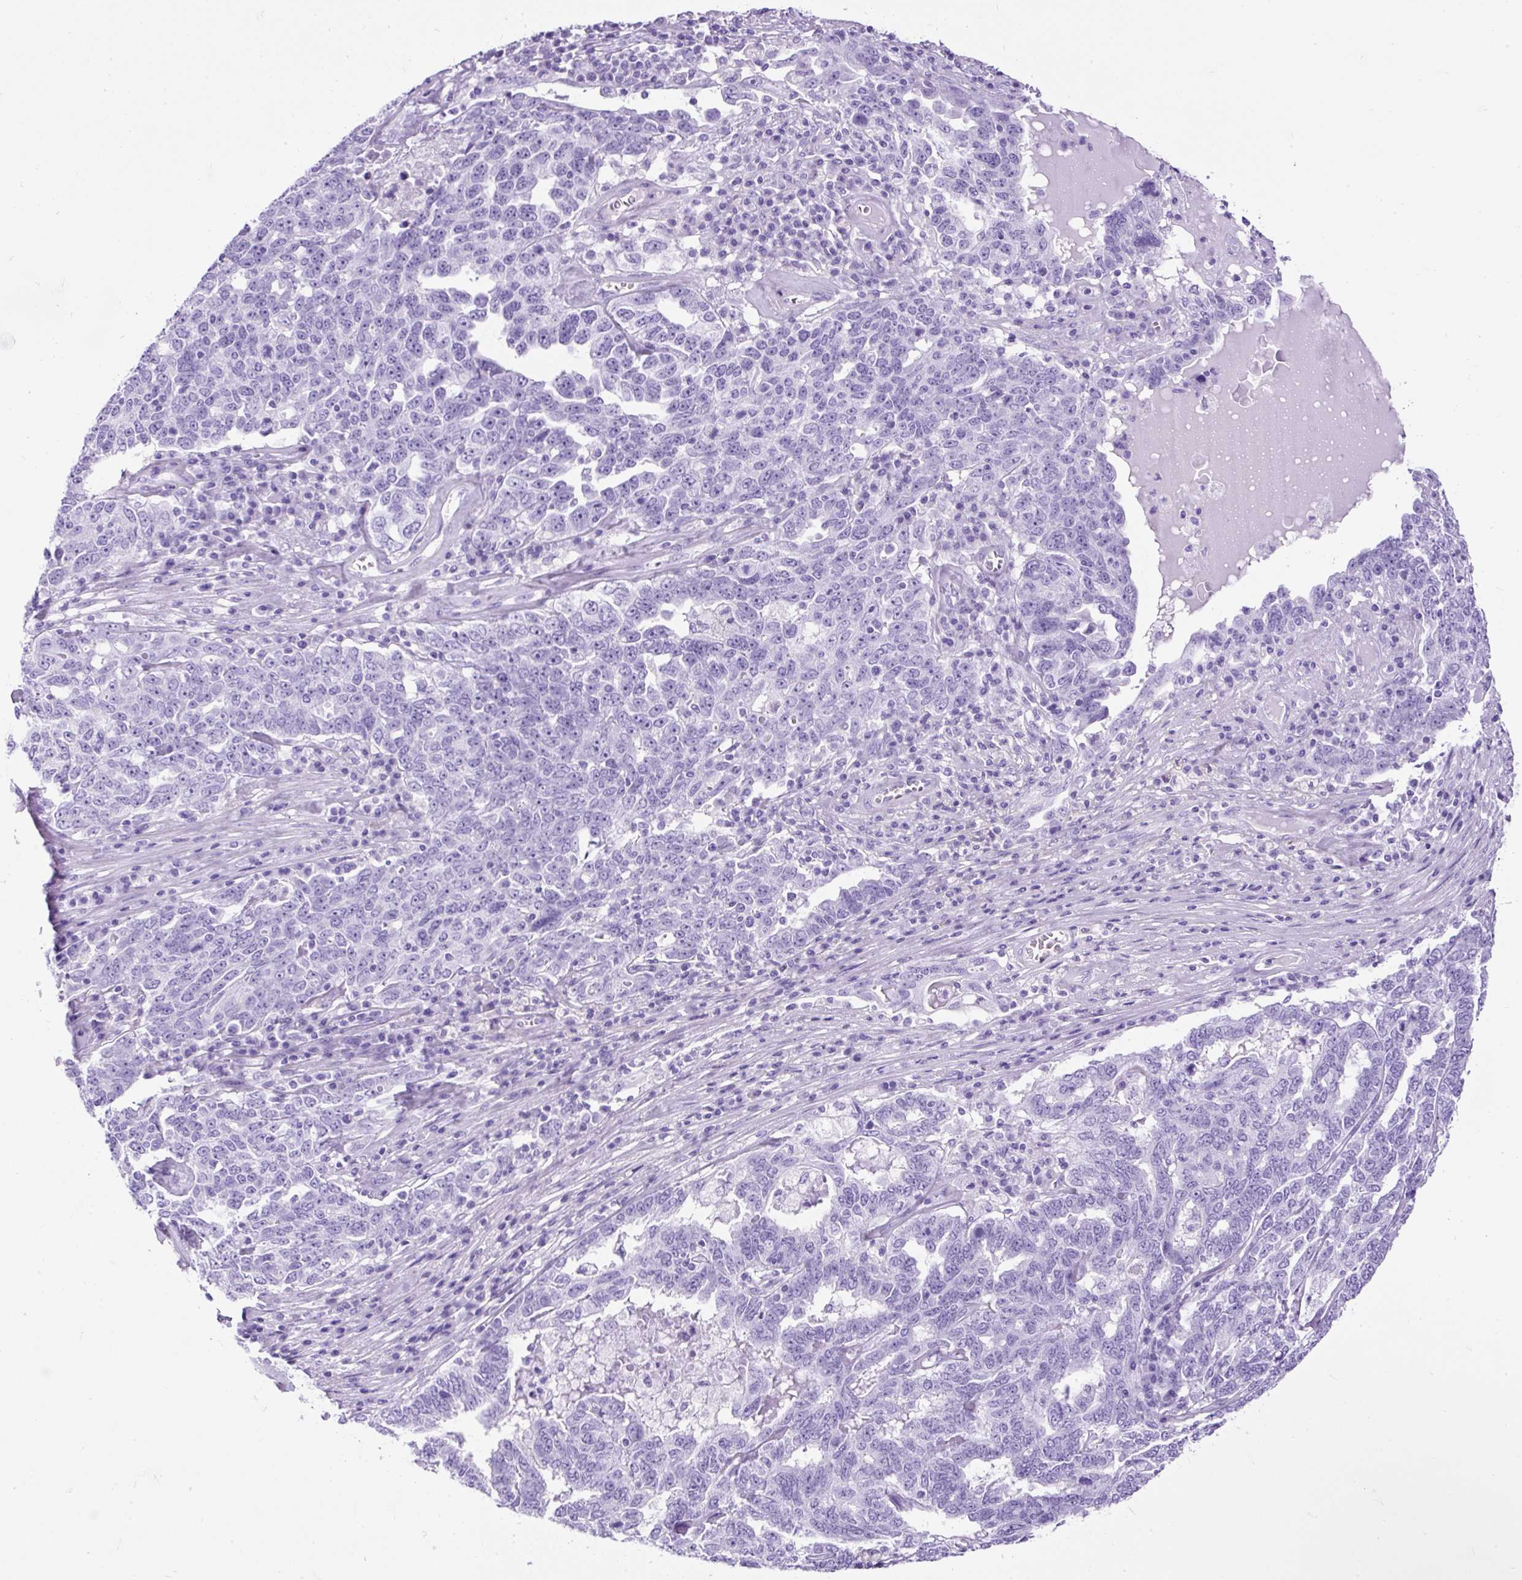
{"staining": {"intensity": "negative", "quantity": "none", "location": "none"}, "tissue": "ovarian cancer", "cell_type": "Tumor cells", "image_type": "cancer", "snomed": [{"axis": "morphology", "description": "Carcinoma, endometroid"}, {"axis": "topography", "description": "Ovary"}], "caption": "The photomicrograph displays no significant positivity in tumor cells of ovarian endometroid carcinoma.", "gene": "CEL", "patient": {"sex": "female", "age": 62}}